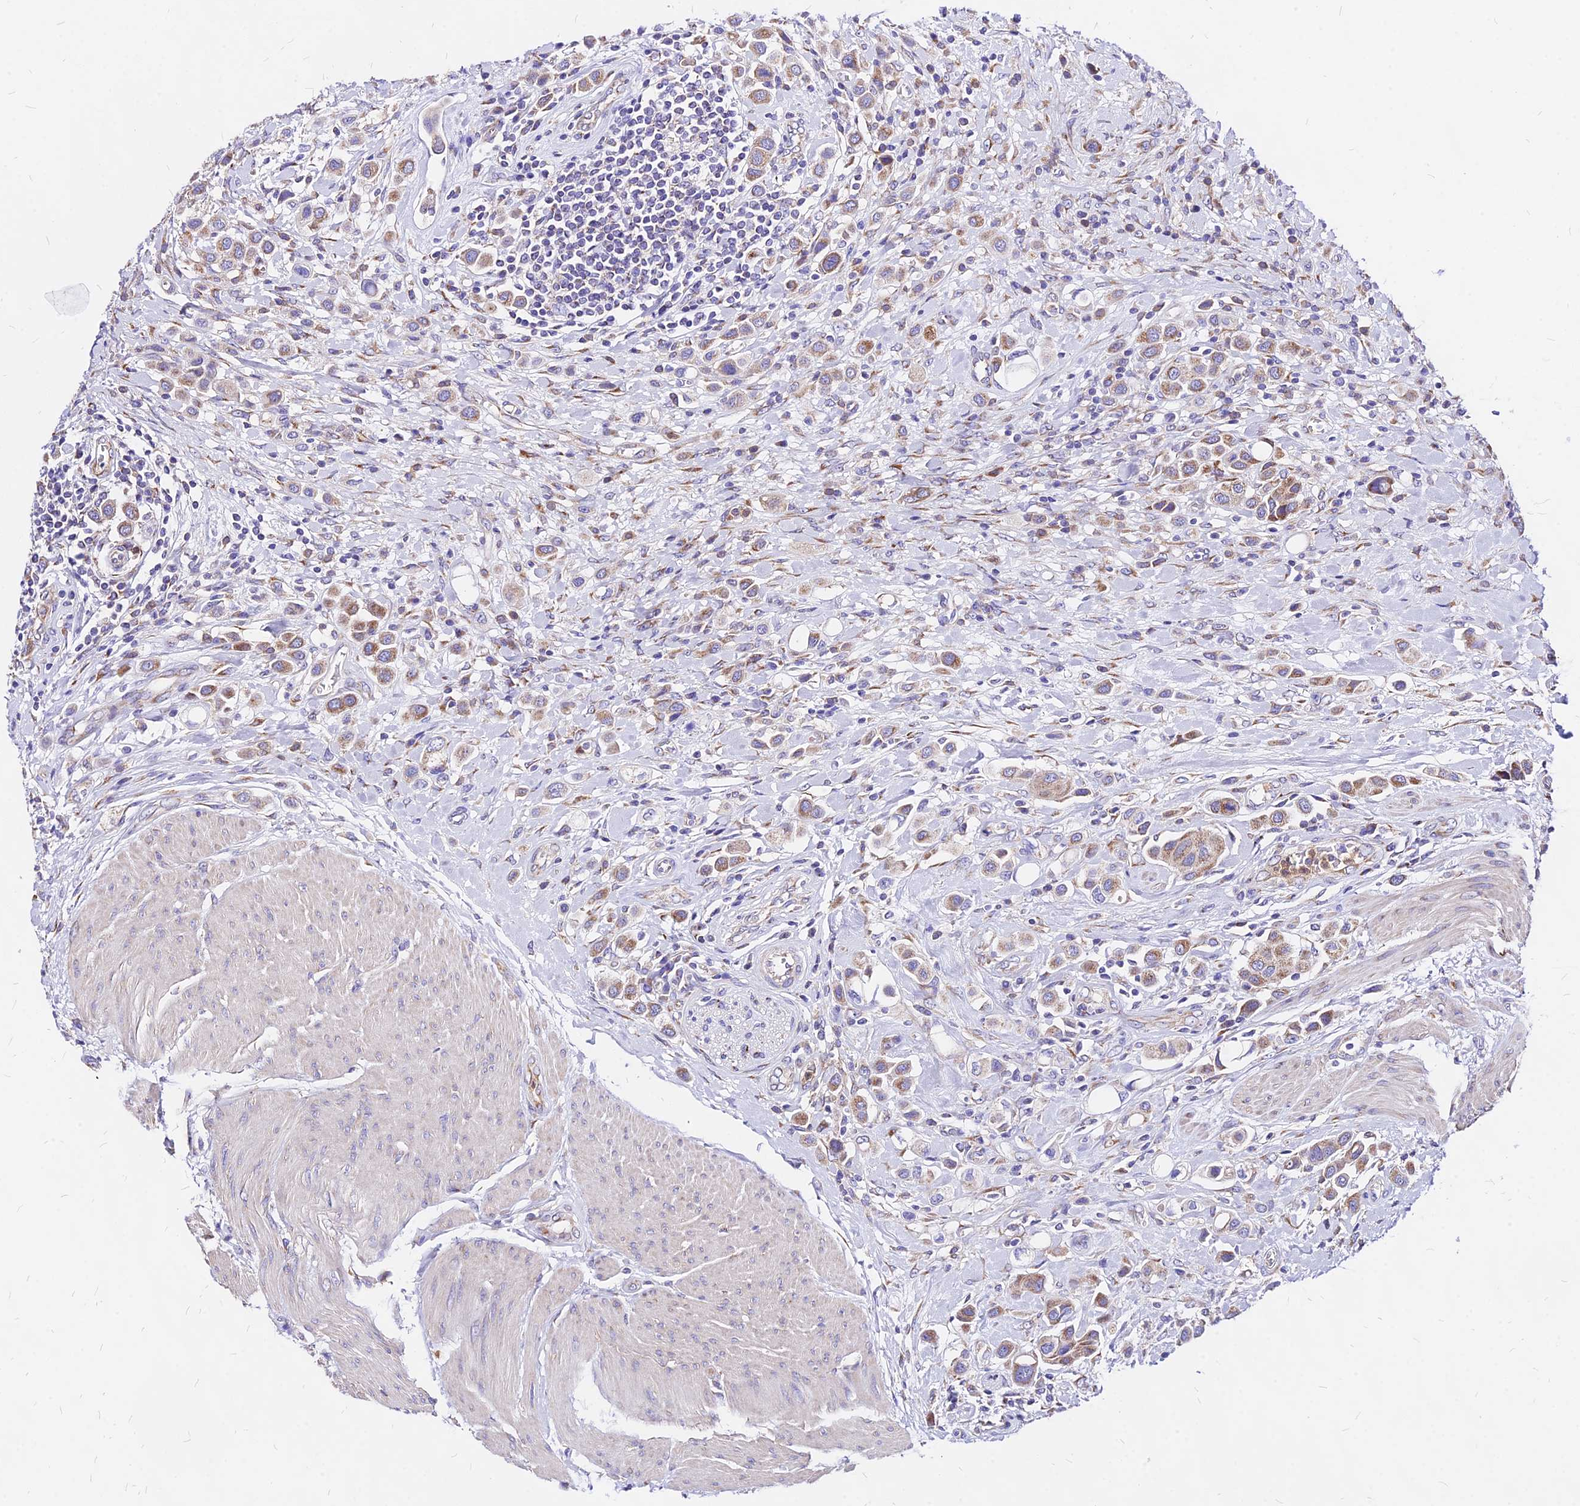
{"staining": {"intensity": "moderate", "quantity": ">75%", "location": "cytoplasmic/membranous"}, "tissue": "urothelial cancer", "cell_type": "Tumor cells", "image_type": "cancer", "snomed": [{"axis": "morphology", "description": "Urothelial carcinoma, High grade"}, {"axis": "topography", "description": "Urinary bladder"}], "caption": "DAB (3,3'-diaminobenzidine) immunohistochemical staining of urothelial cancer displays moderate cytoplasmic/membranous protein staining in approximately >75% of tumor cells.", "gene": "MRPL3", "patient": {"sex": "male", "age": 50}}